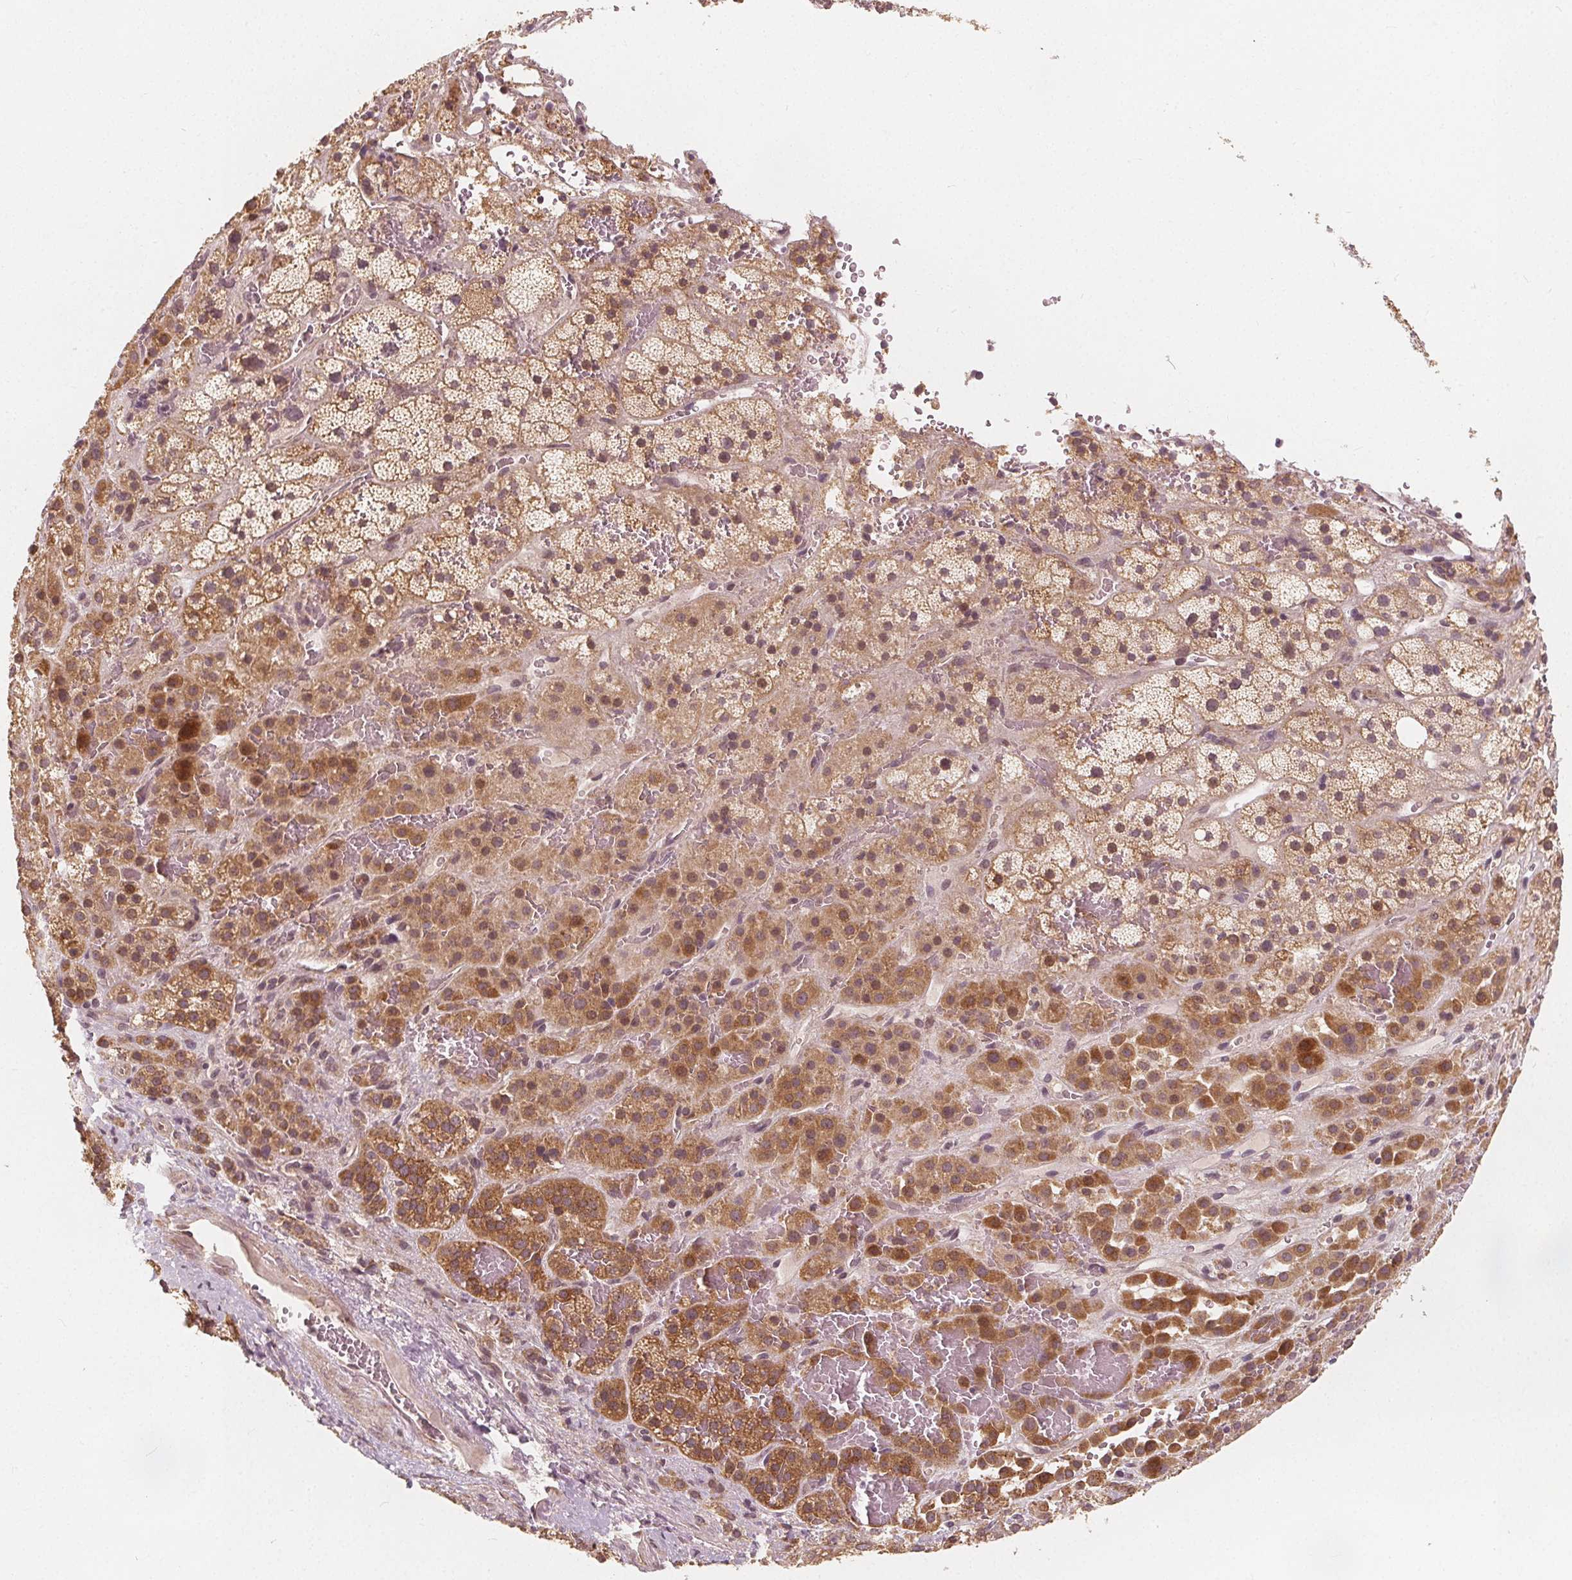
{"staining": {"intensity": "moderate", "quantity": ">75%", "location": "cytoplasmic/membranous,nuclear"}, "tissue": "adrenal gland", "cell_type": "Glandular cells", "image_type": "normal", "snomed": [{"axis": "morphology", "description": "Normal tissue, NOS"}, {"axis": "topography", "description": "Adrenal gland"}], "caption": "Immunohistochemical staining of benign human adrenal gland reveals moderate cytoplasmic/membranous,nuclear protein expression in about >75% of glandular cells. Nuclei are stained in blue.", "gene": "SNX12", "patient": {"sex": "male", "age": 57}}